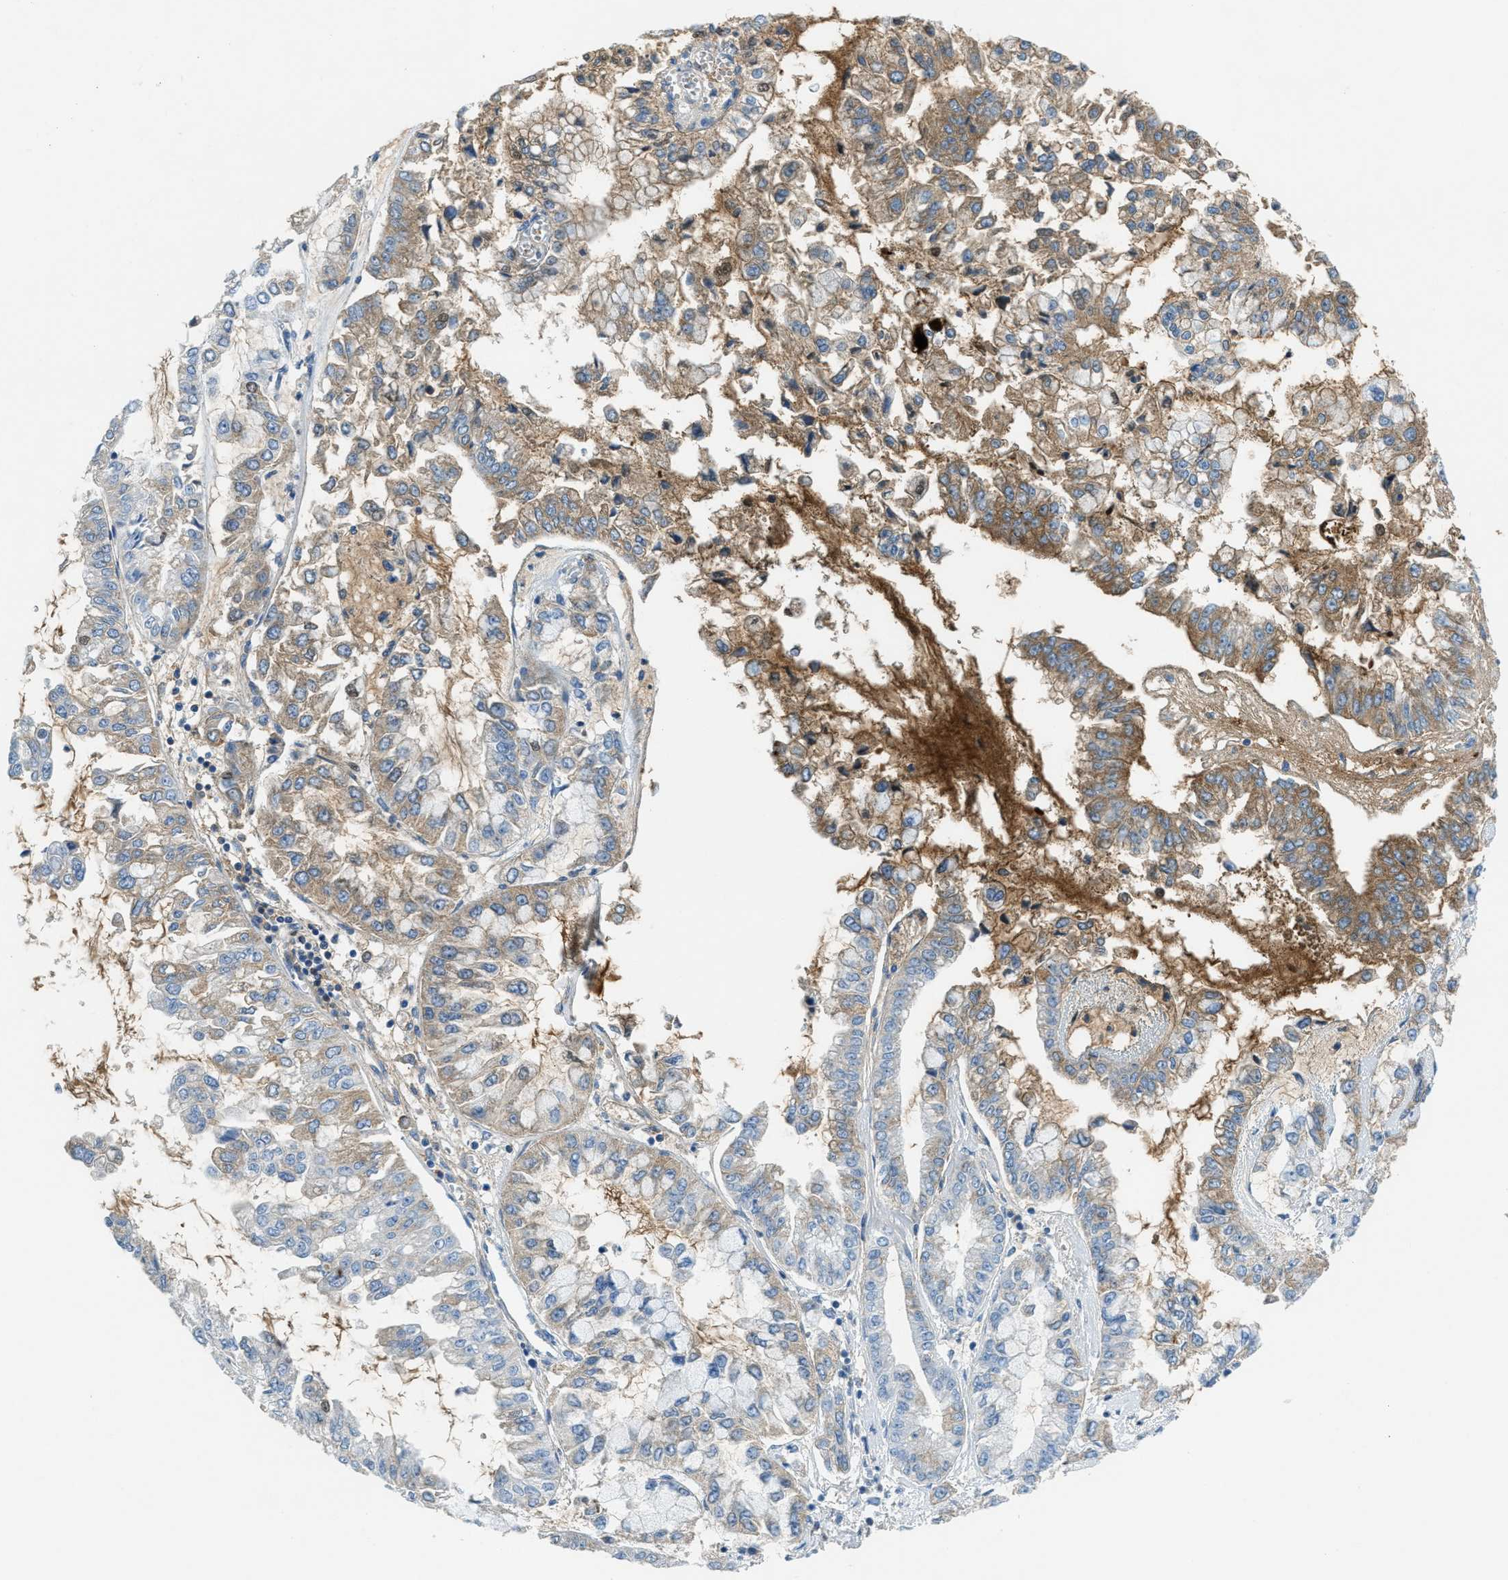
{"staining": {"intensity": "moderate", "quantity": "25%-75%", "location": "cytoplasmic/membranous"}, "tissue": "liver cancer", "cell_type": "Tumor cells", "image_type": "cancer", "snomed": [{"axis": "morphology", "description": "Cholangiocarcinoma"}, {"axis": "topography", "description": "Liver"}], "caption": "Protein analysis of liver cholangiocarcinoma tissue demonstrates moderate cytoplasmic/membranous positivity in about 25%-75% of tumor cells.", "gene": "A2M", "patient": {"sex": "female", "age": 79}}